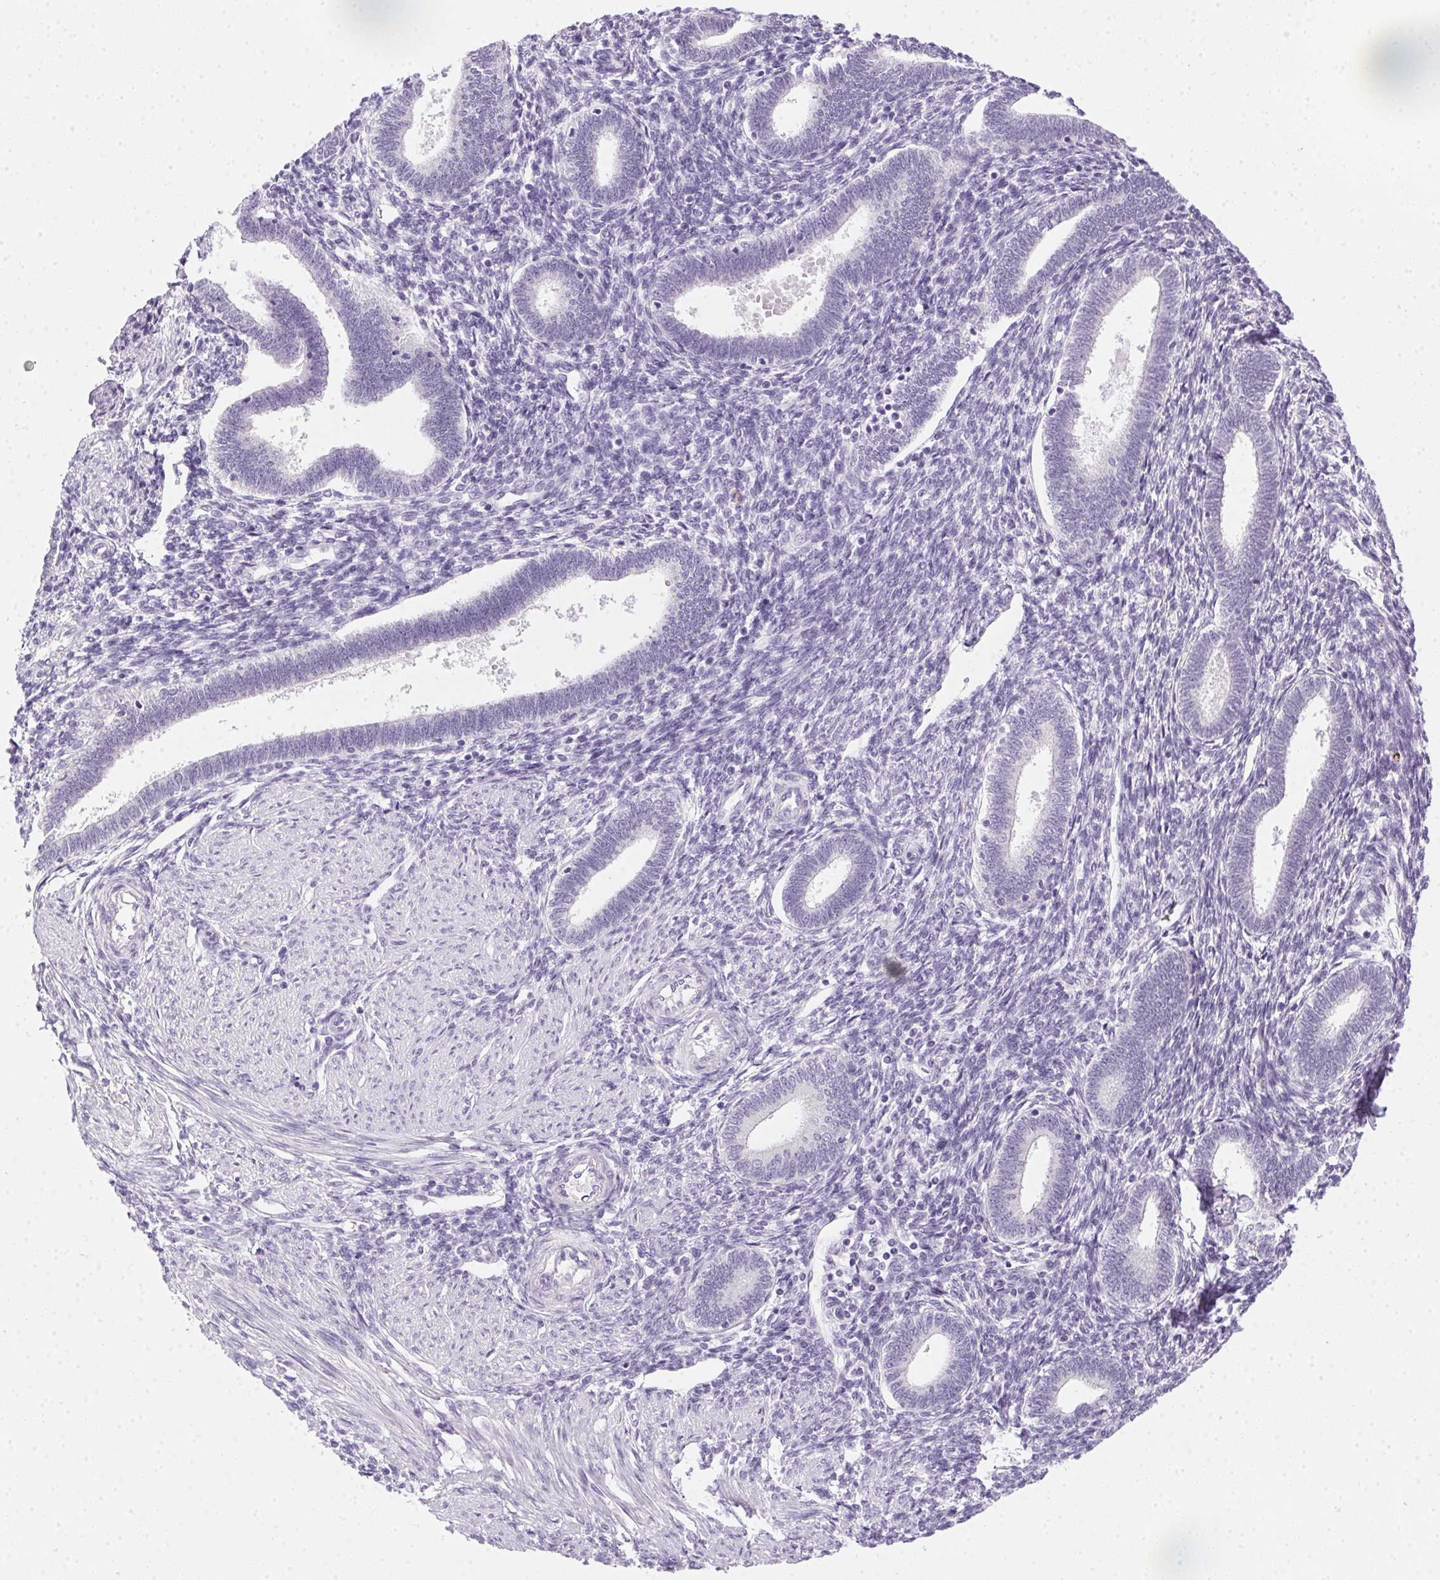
{"staining": {"intensity": "negative", "quantity": "none", "location": "none"}, "tissue": "endometrium", "cell_type": "Cells in endometrial stroma", "image_type": "normal", "snomed": [{"axis": "morphology", "description": "Normal tissue, NOS"}, {"axis": "topography", "description": "Endometrium"}], "caption": "Cells in endometrial stroma show no significant protein expression in benign endometrium.", "gene": "POPDC2", "patient": {"sex": "female", "age": 42}}